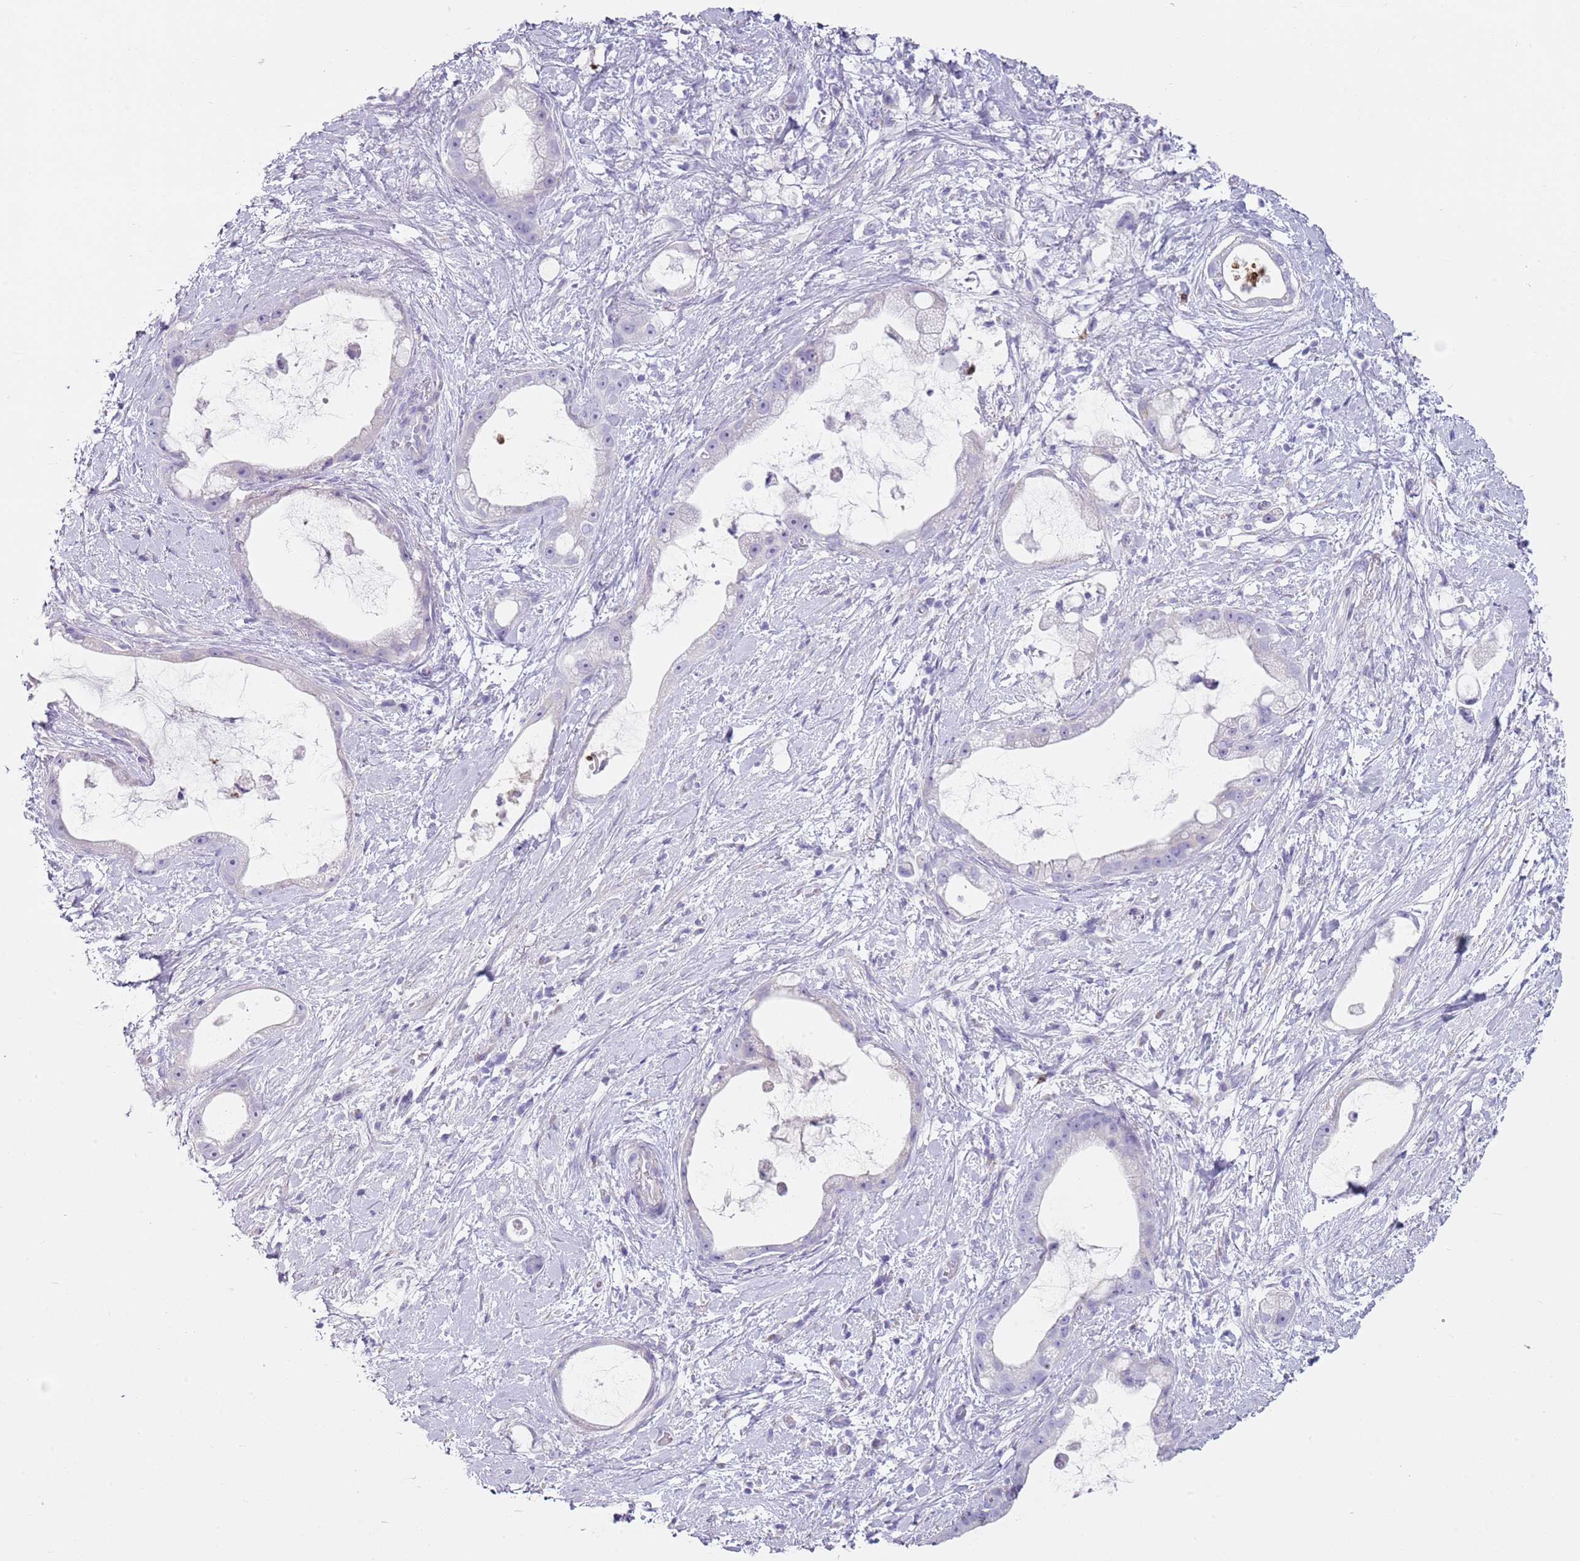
{"staining": {"intensity": "negative", "quantity": "none", "location": "none"}, "tissue": "stomach cancer", "cell_type": "Tumor cells", "image_type": "cancer", "snomed": [{"axis": "morphology", "description": "Adenocarcinoma, NOS"}, {"axis": "topography", "description": "Stomach"}], "caption": "IHC of stomach cancer shows no positivity in tumor cells.", "gene": "CD177", "patient": {"sex": "male", "age": 55}}